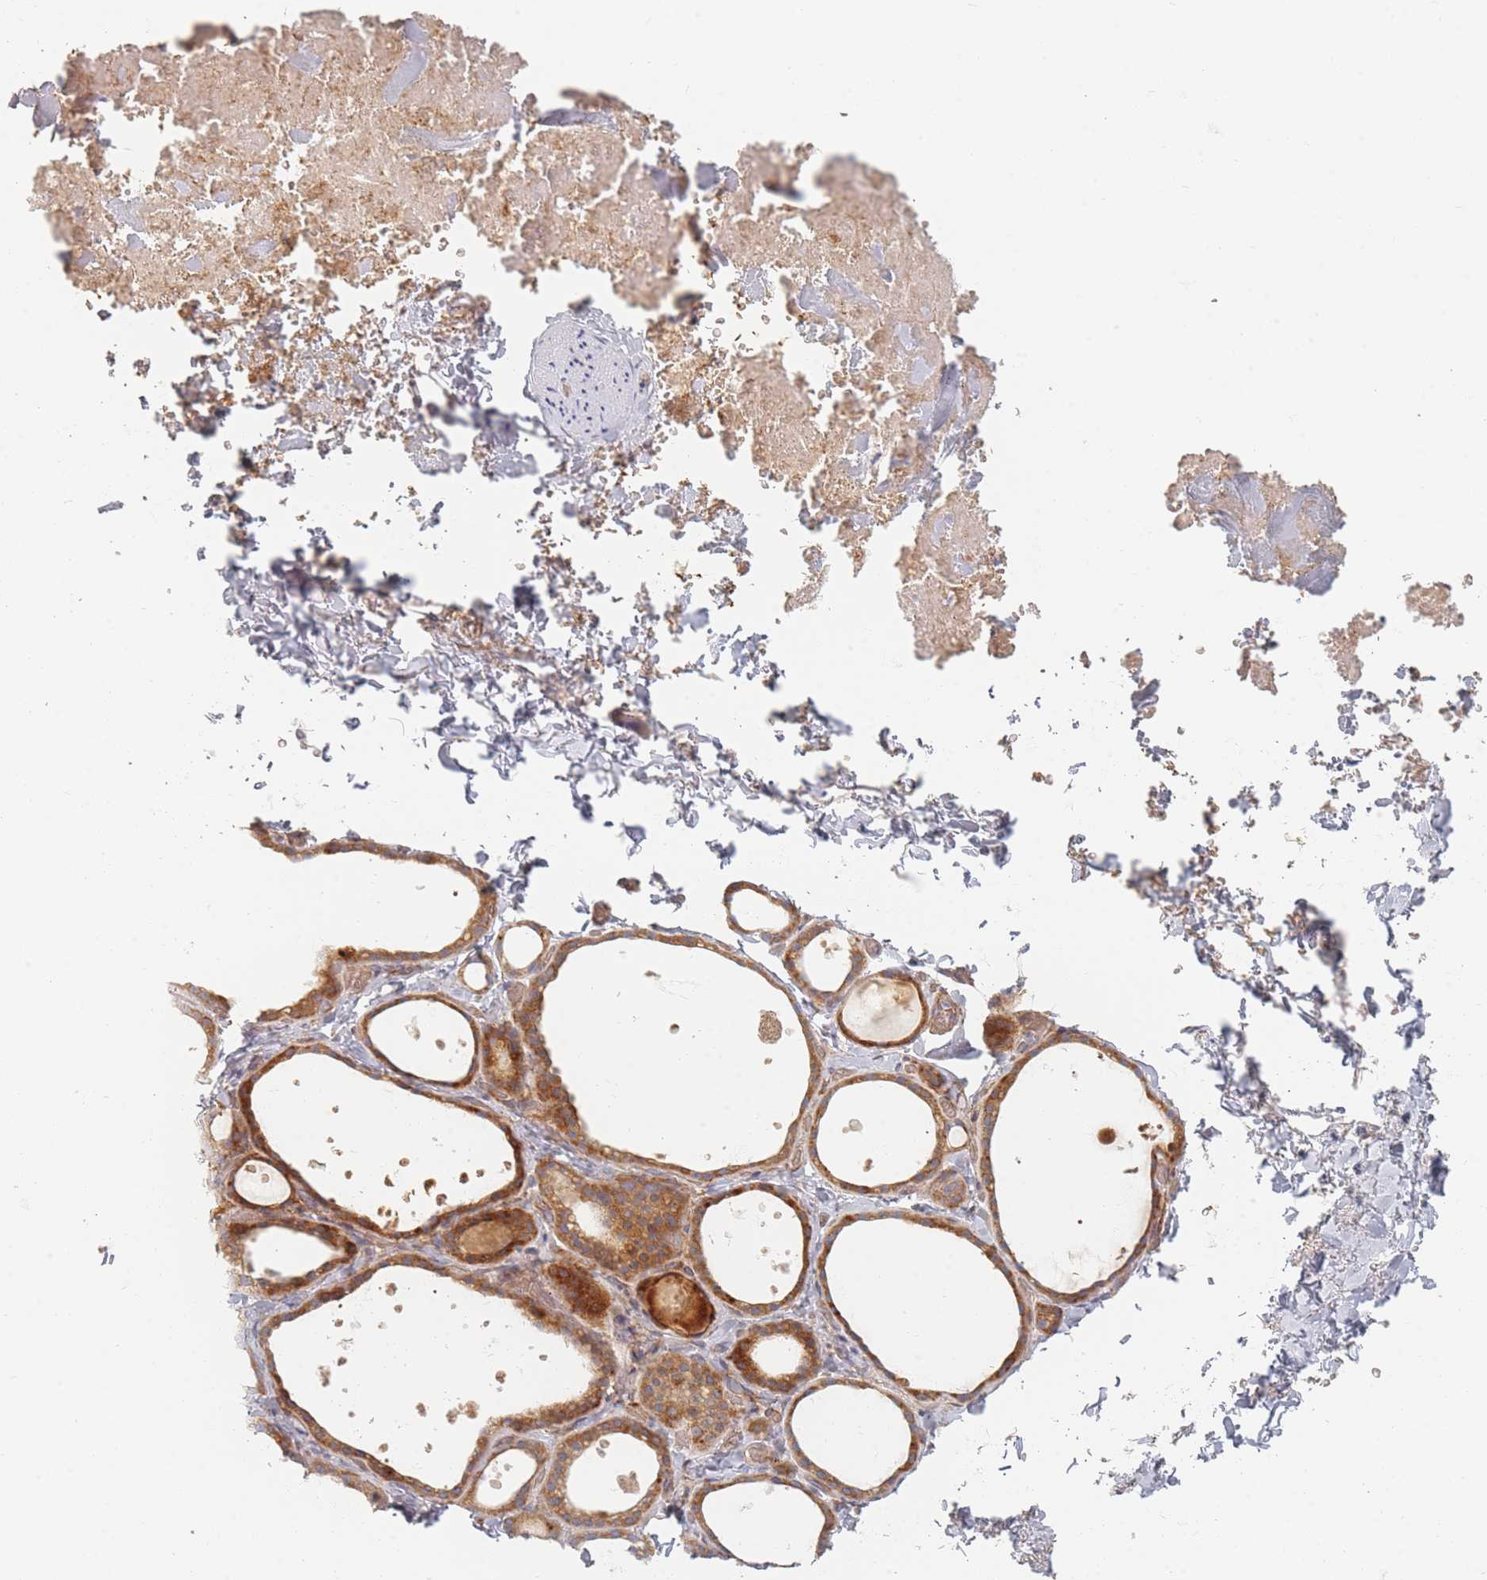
{"staining": {"intensity": "moderate", "quantity": ">75%", "location": "cytoplasmic/membranous"}, "tissue": "thyroid gland", "cell_type": "Glandular cells", "image_type": "normal", "snomed": [{"axis": "morphology", "description": "Normal tissue, NOS"}, {"axis": "topography", "description": "Thyroid gland"}], "caption": "Protein expression analysis of normal thyroid gland displays moderate cytoplasmic/membranous expression in about >75% of glandular cells.", "gene": "ZKSCAN7", "patient": {"sex": "female", "age": 44}}